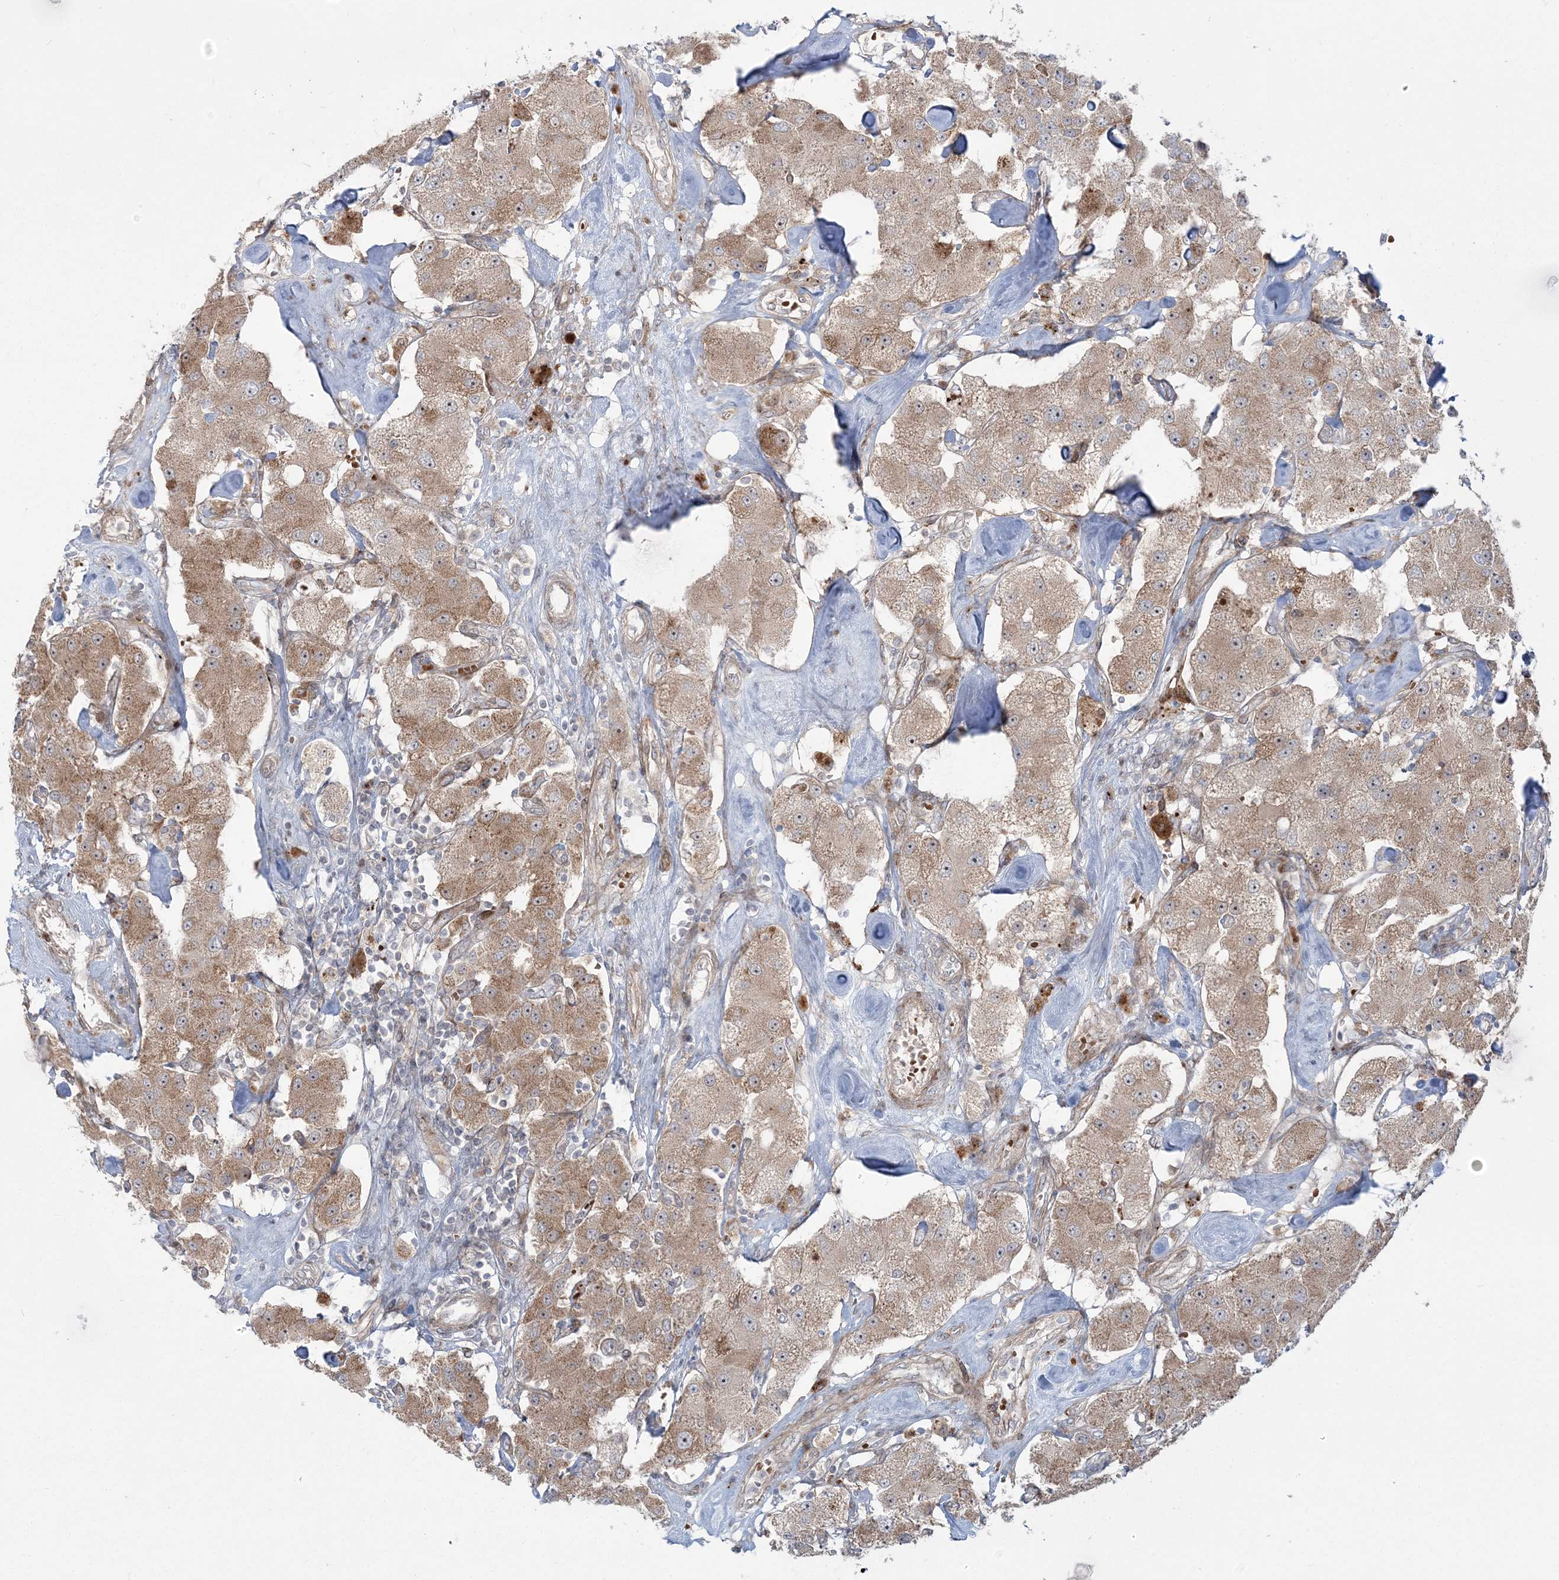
{"staining": {"intensity": "moderate", "quantity": ">75%", "location": "cytoplasmic/membranous"}, "tissue": "carcinoid", "cell_type": "Tumor cells", "image_type": "cancer", "snomed": [{"axis": "morphology", "description": "Carcinoid, malignant, NOS"}, {"axis": "topography", "description": "Pancreas"}], "caption": "Approximately >75% of tumor cells in human carcinoid (malignant) reveal moderate cytoplasmic/membranous protein expression as visualized by brown immunohistochemical staining.", "gene": "NUDT9", "patient": {"sex": "male", "age": 41}}